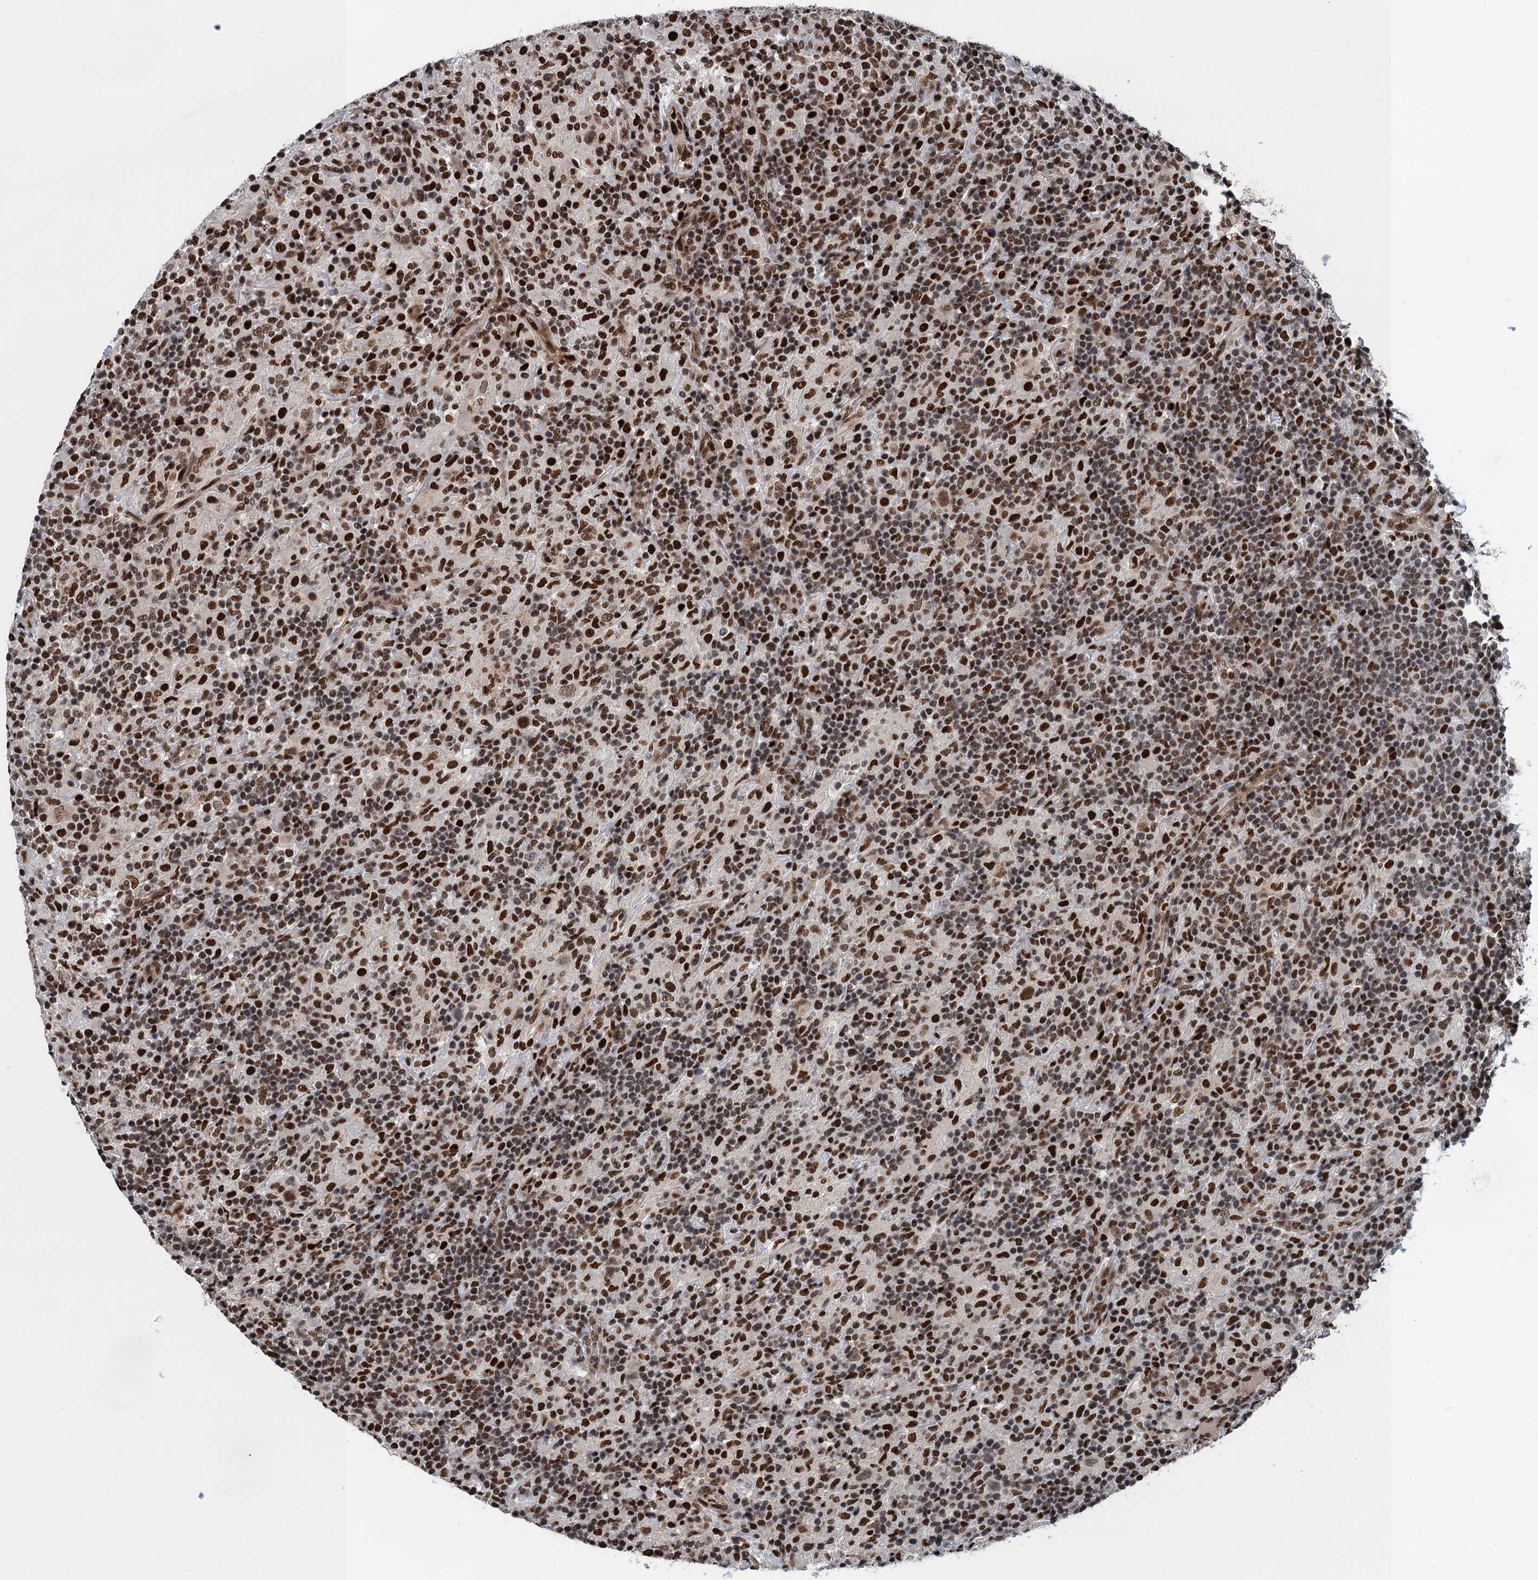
{"staining": {"intensity": "moderate", "quantity": ">75%", "location": "nuclear"}, "tissue": "lymphoma", "cell_type": "Tumor cells", "image_type": "cancer", "snomed": [{"axis": "morphology", "description": "Hodgkin's disease, NOS"}, {"axis": "topography", "description": "Lymph node"}], "caption": "Protein staining by IHC displays moderate nuclear staining in approximately >75% of tumor cells in lymphoma. (DAB IHC, brown staining for protein, blue staining for nuclei).", "gene": "PPP4R1", "patient": {"sex": "male", "age": 70}}